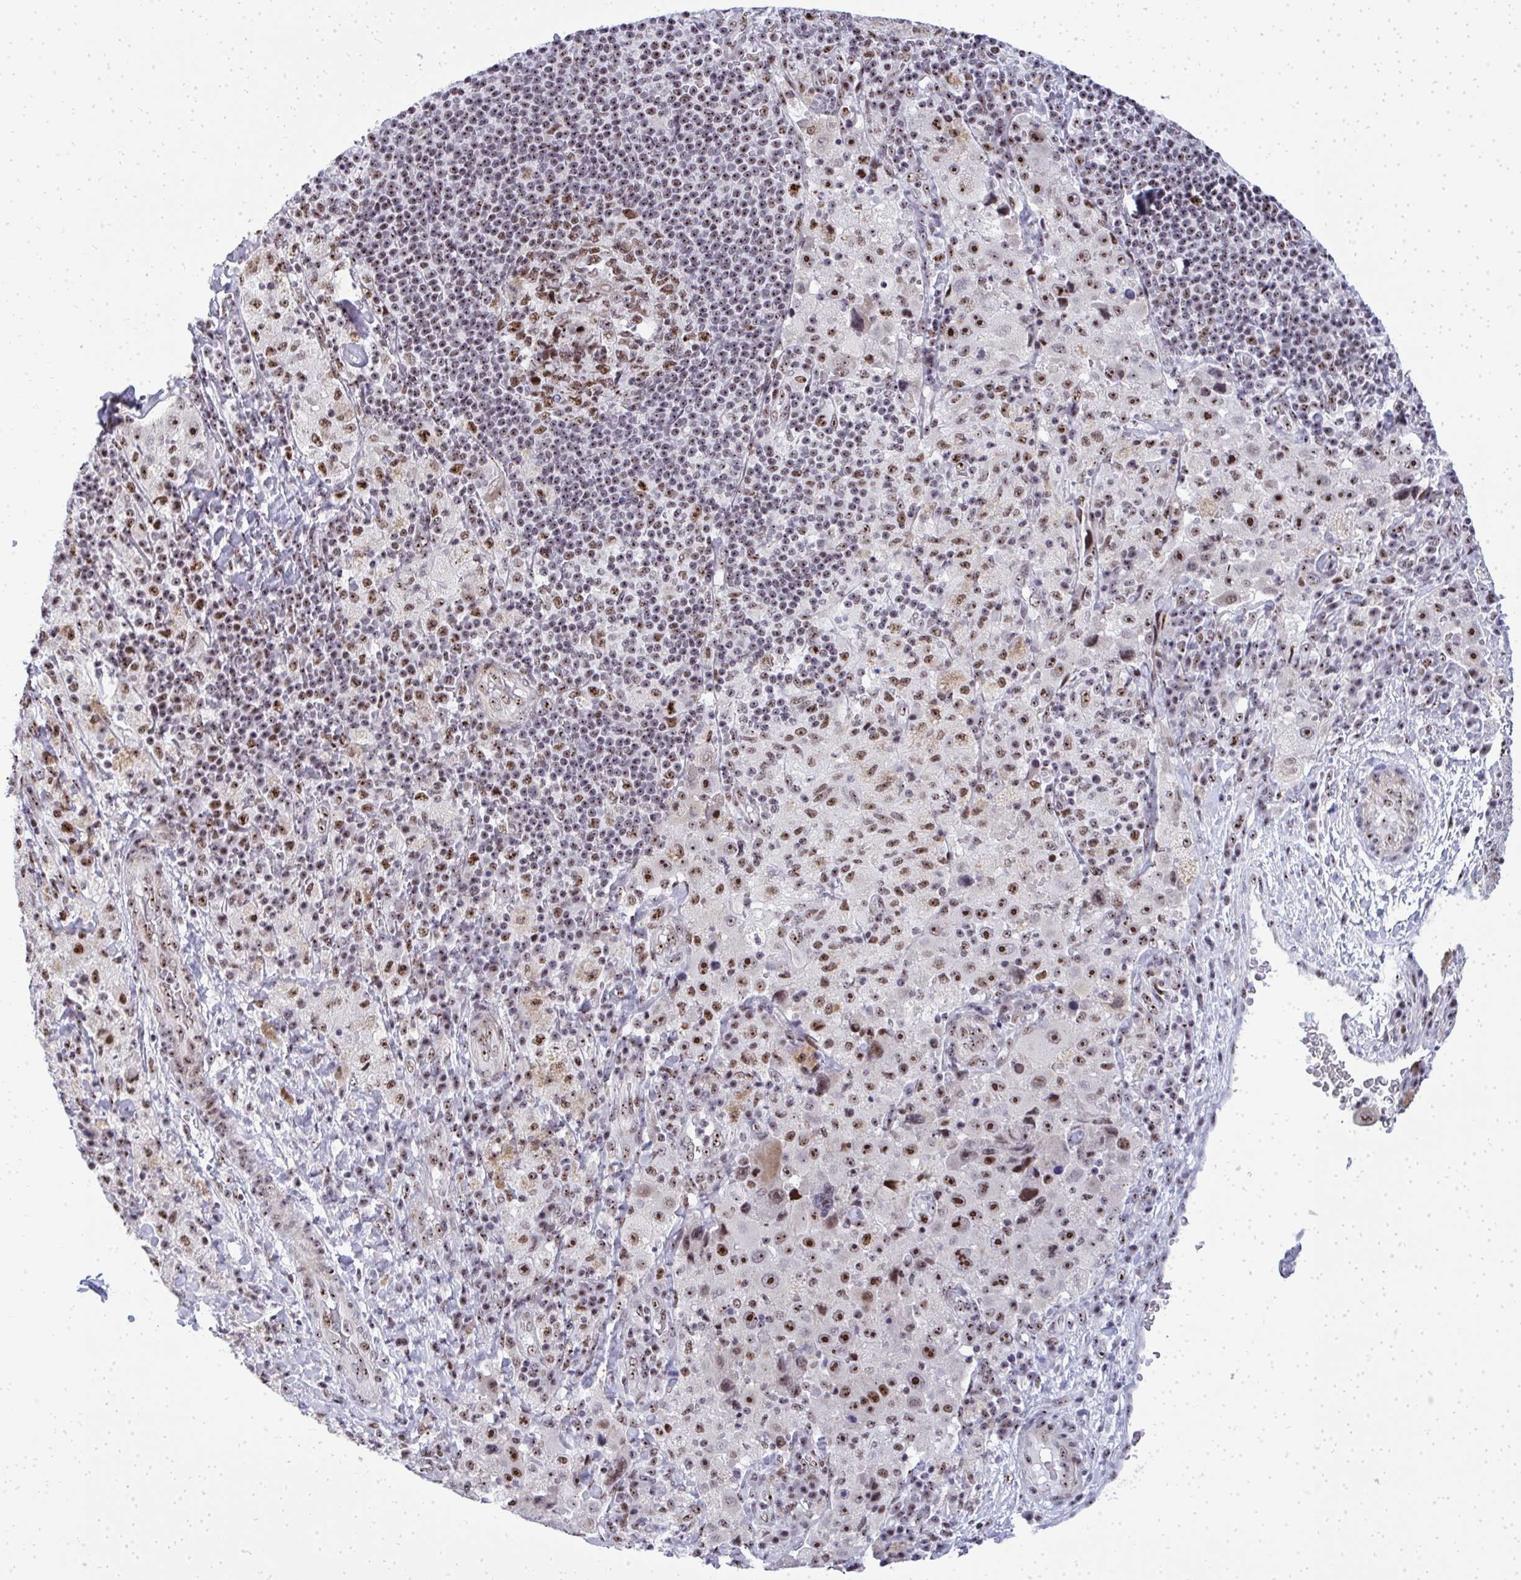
{"staining": {"intensity": "moderate", "quantity": ">75%", "location": "nuclear"}, "tissue": "melanoma", "cell_type": "Tumor cells", "image_type": "cancer", "snomed": [{"axis": "morphology", "description": "Malignant melanoma, Metastatic site"}, {"axis": "topography", "description": "Lymph node"}], "caption": "Immunohistochemistry (IHC) of human melanoma demonstrates medium levels of moderate nuclear positivity in approximately >75% of tumor cells. The staining was performed using DAB to visualize the protein expression in brown, while the nuclei were stained in blue with hematoxylin (Magnification: 20x).", "gene": "SIRT7", "patient": {"sex": "male", "age": 62}}